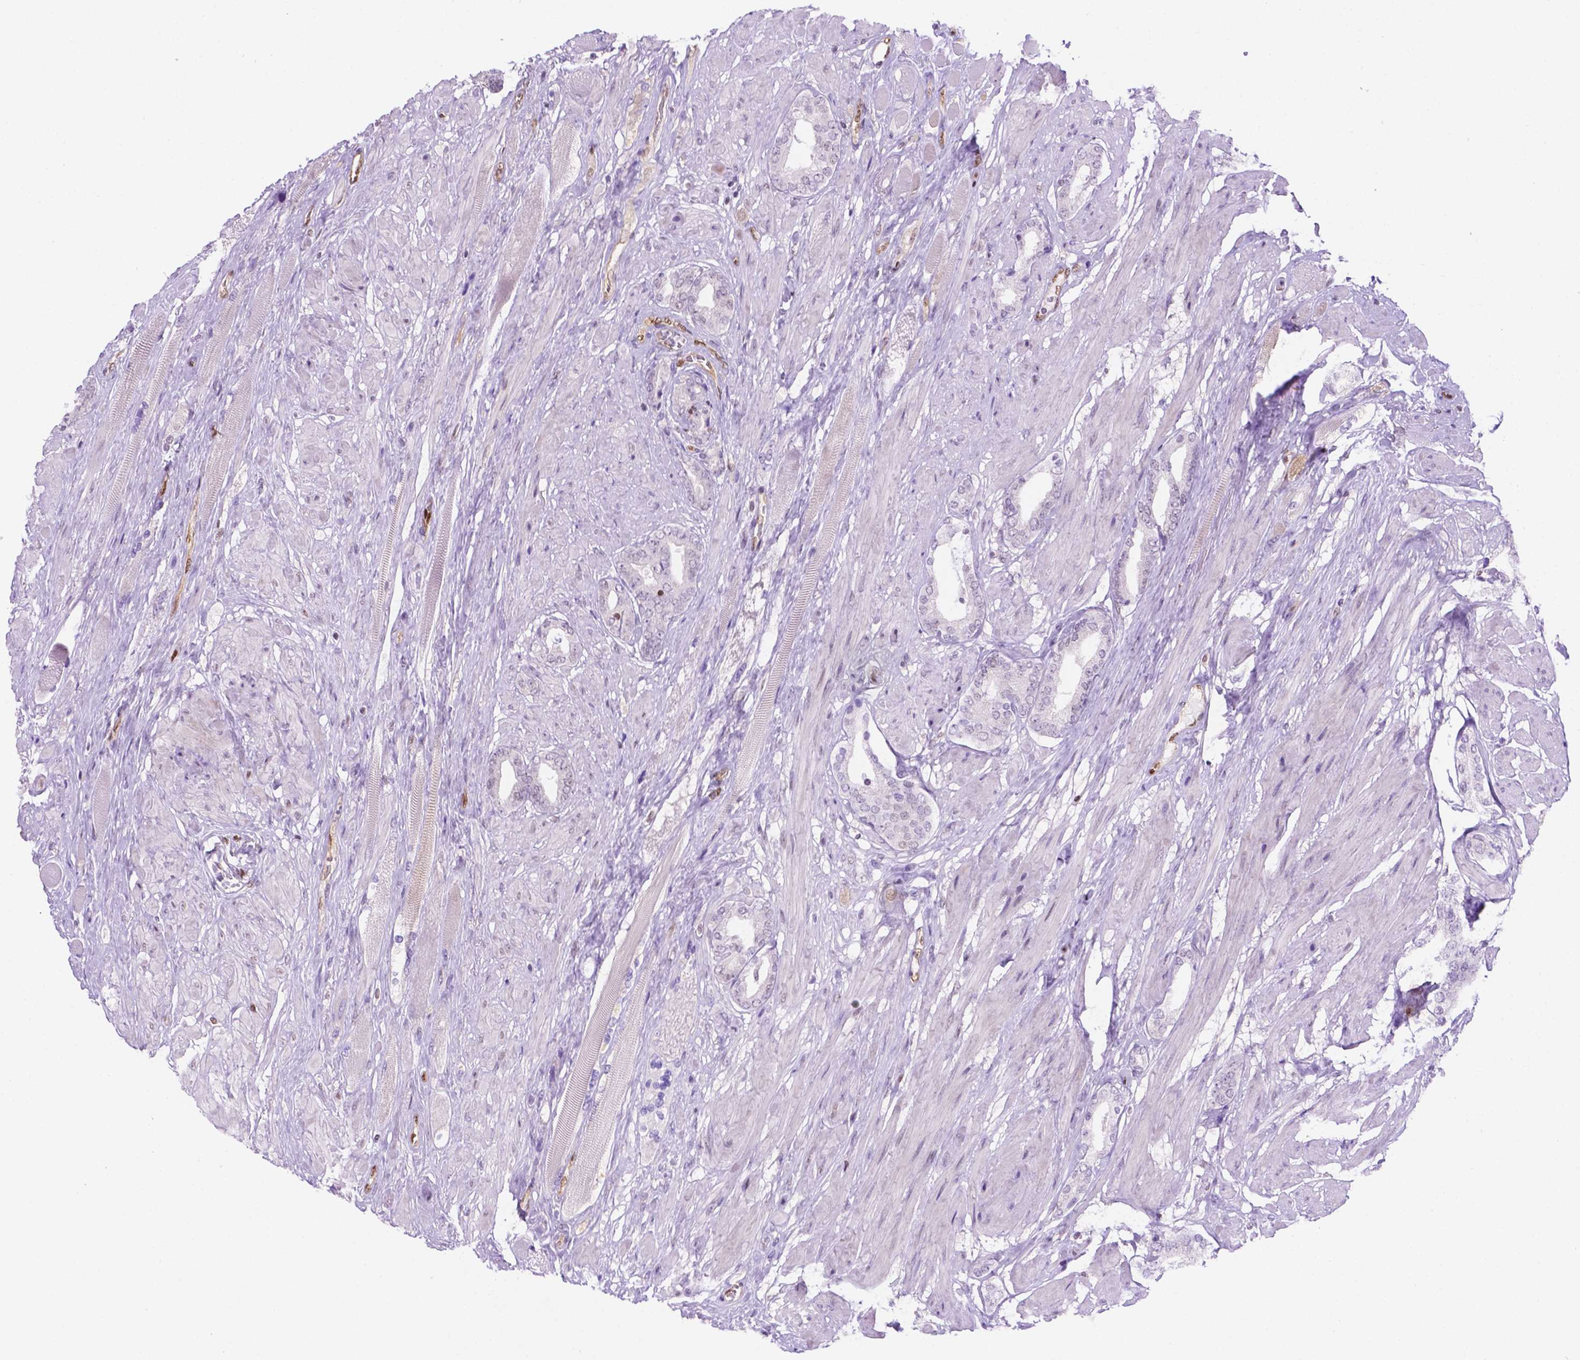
{"staining": {"intensity": "negative", "quantity": "none", "location": "none"}, "tissue": "prostate cancer", "cell_type": "Tumor cells", "image_type": "cancer", "snomed": [{"axis": "morphology", "description": "Adenocarcinoma, High grade"}, {"axis": "topography", "description": "Prostate"}], "caption": "Immunohistochemistry of prostate adenocarcinoma (high-grade) demonstrates no staining in tumor cells.", "gene": "ERF", "patient": {"sex": "male", "age": 56}}